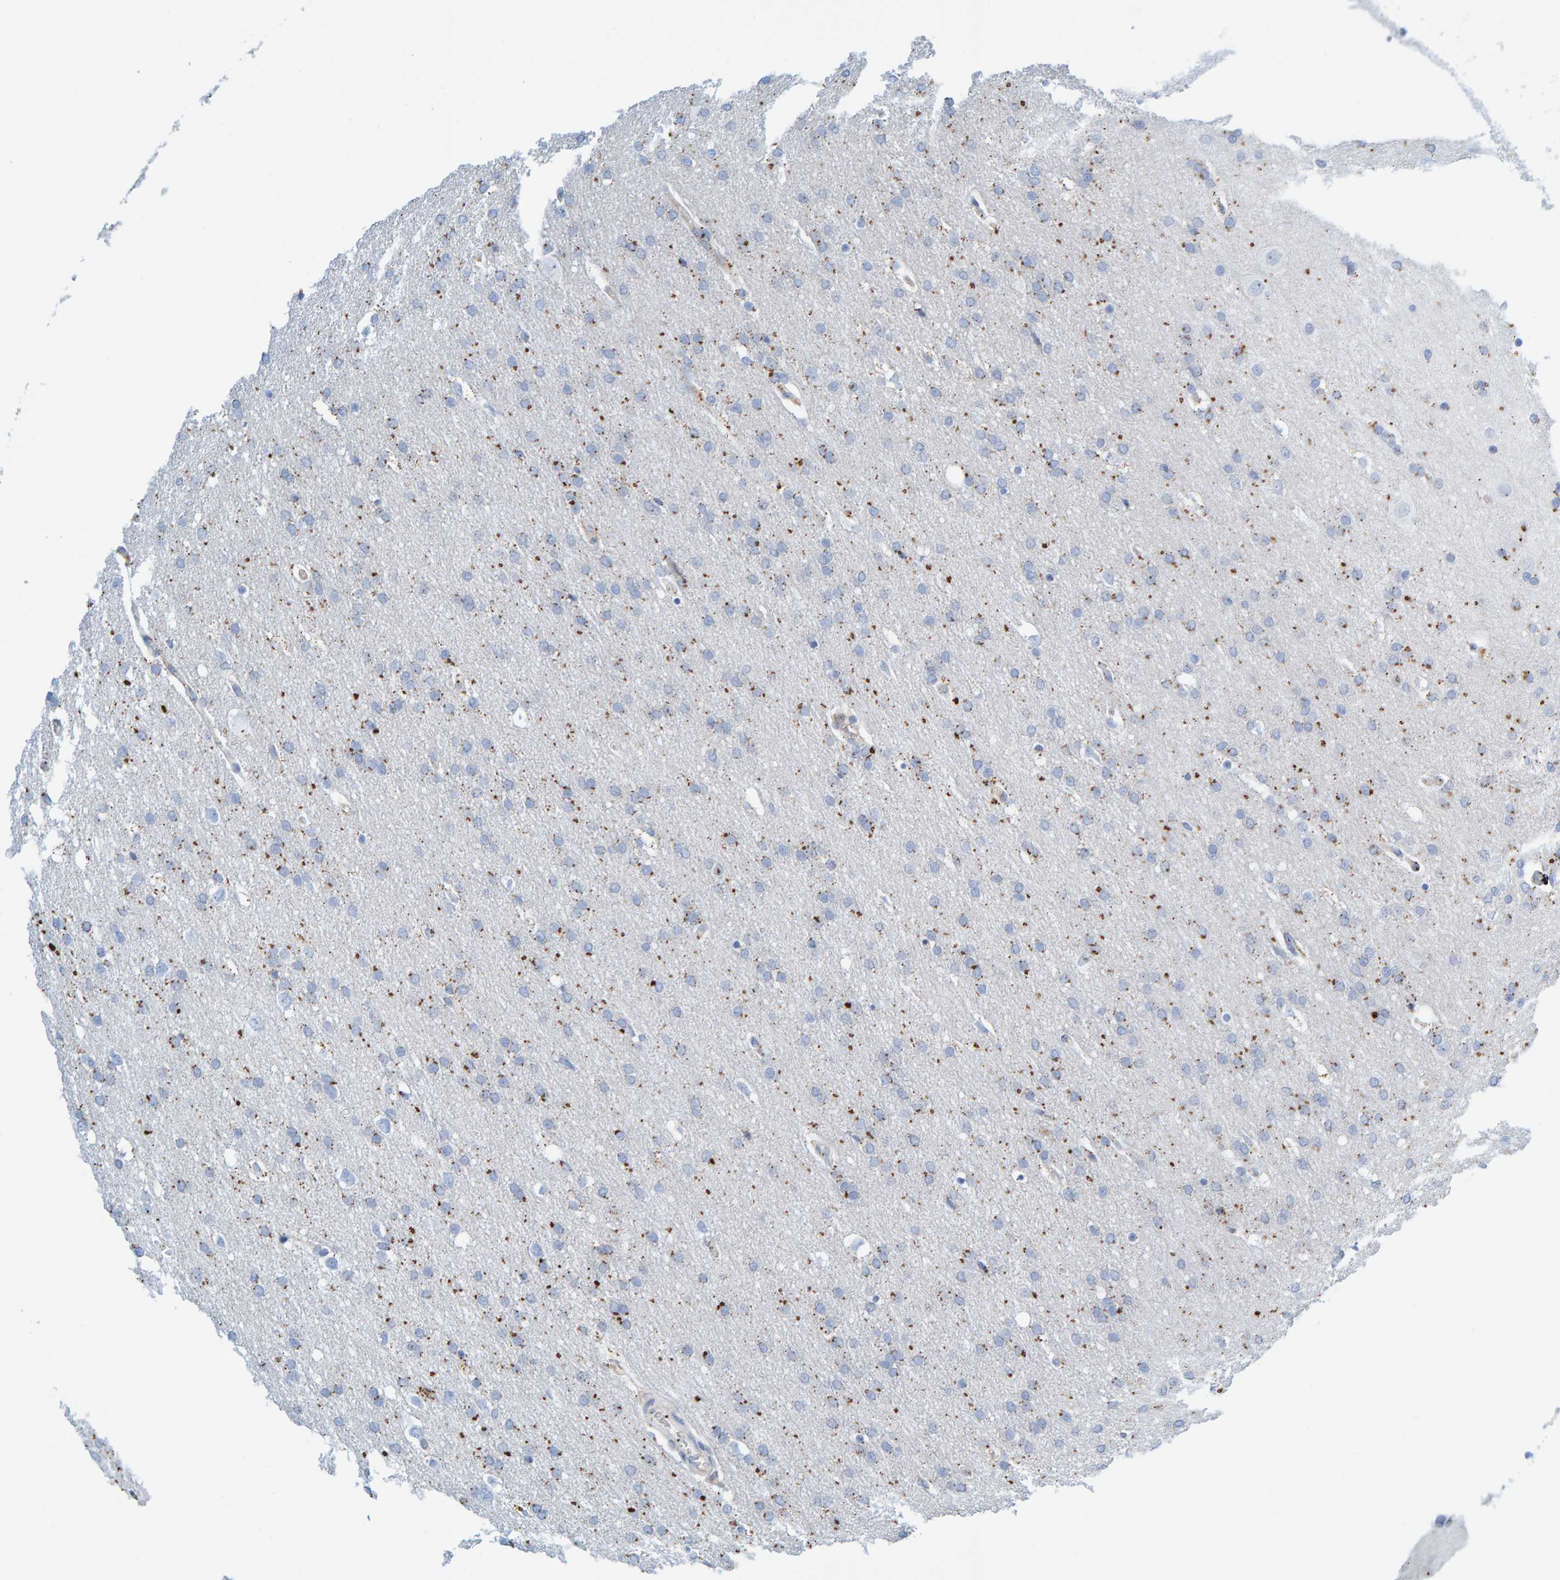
{"staining": {"intensity": "moderate", "quantity": "<25%", "location": "cytoplasmic/membranous"}, "tissue": "glioma", "cell_type": "Tumor cells", "image_type": "cancer", "snomed": [{"axis": "morphology", "description": "Glioma, malignant, Low grade"}, {"axis": "topography", "description": "Brain"}], "caption": "Immunohistochemistry (IHC) micrograph of malignant low-grade glioma stained for a protein (brown), which shows low levels of moderate cytoplasmic/membranous staining in approximately <25% of tumor cells.", "gene": "BIN3", "patient": {"sex": "female", "age": 37}}